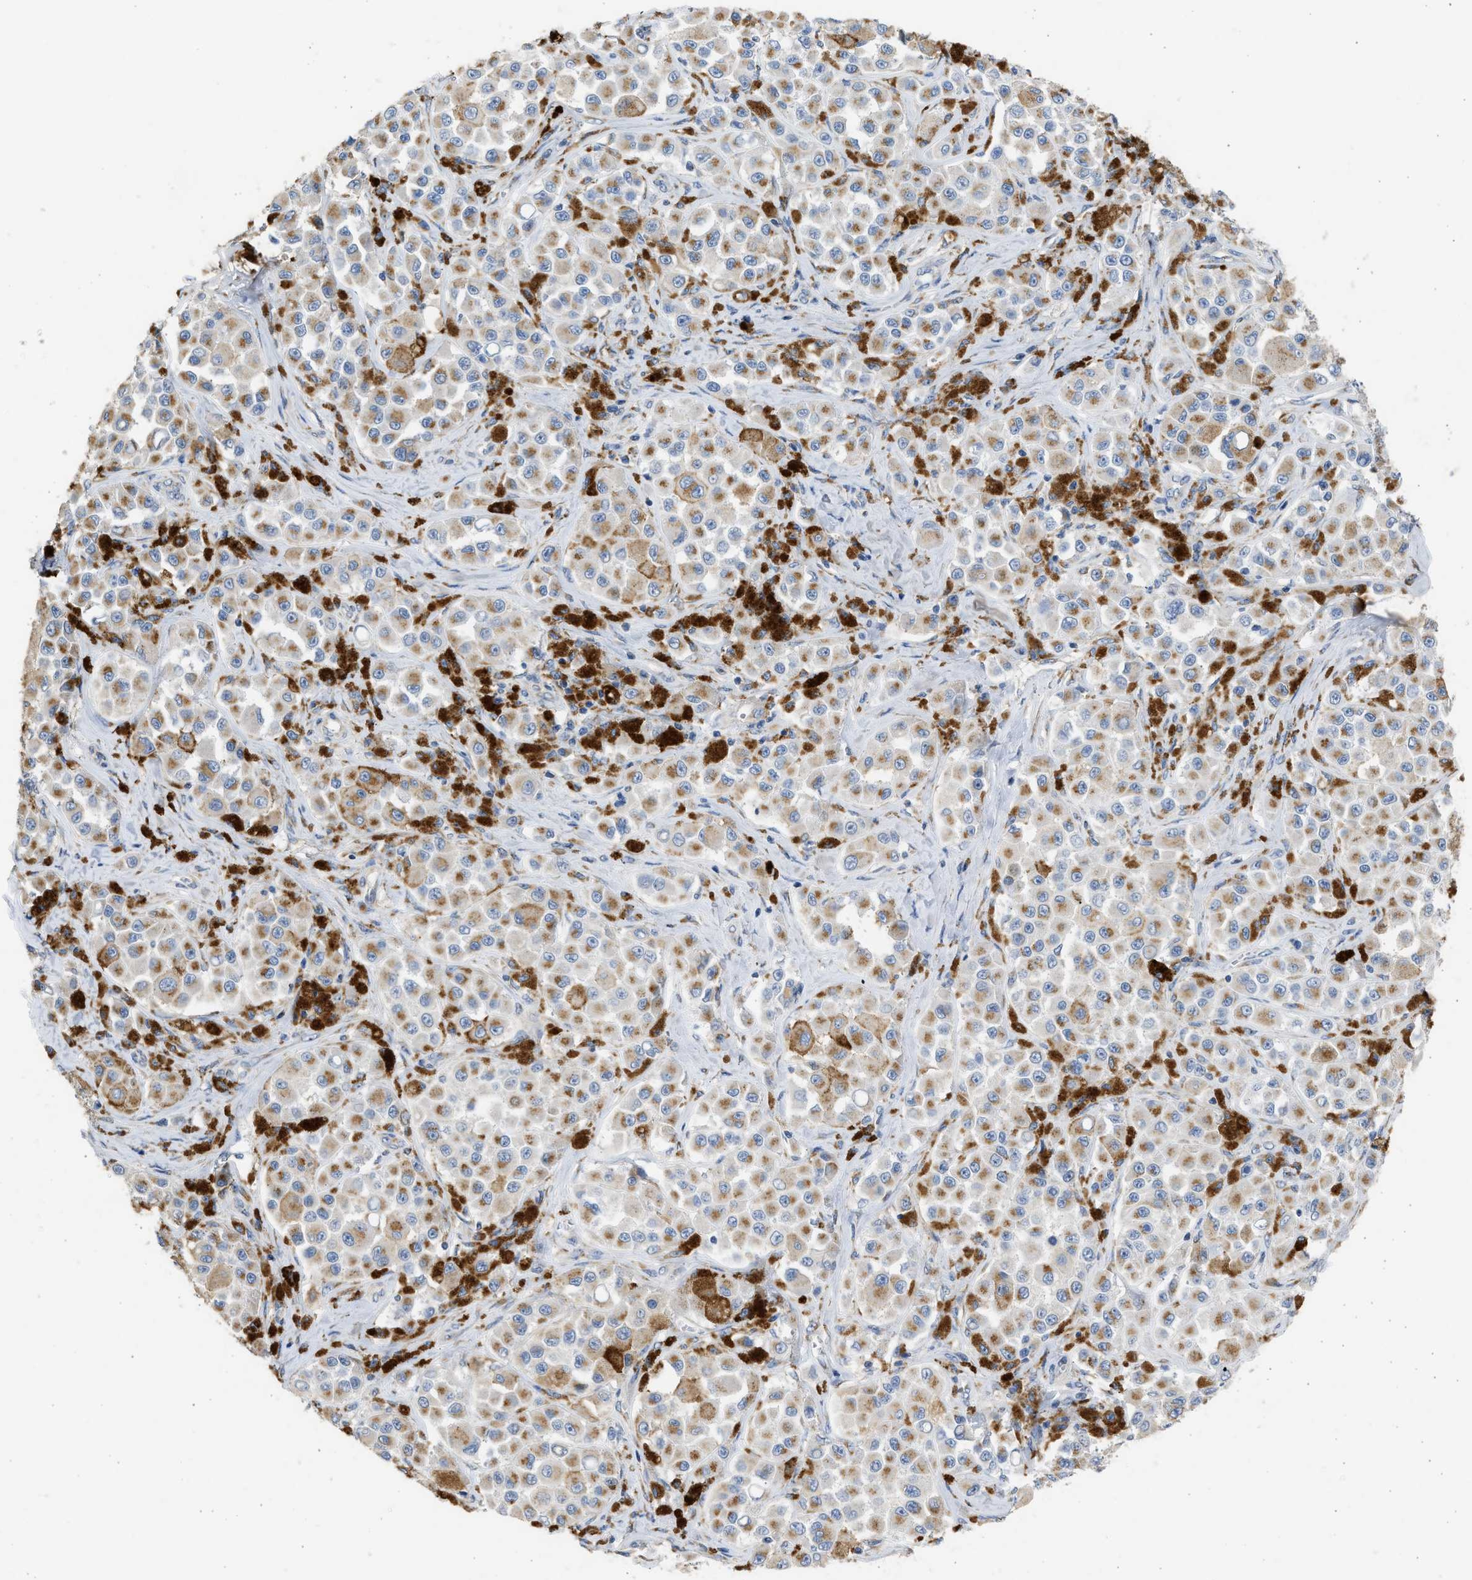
{"staining": {"intensity": "moderate", "quantity": ">75%", "location": "cytoplasmic/membranous"}, "tissue": "melanoma", "cell_type": "Tumor cells", "image_type": "cancer", "snomed": [{"axis": "morphology", "description": "Malignant melanoma, NOS"}, {"axis": "topography", "description": "Skin"}], "caption": "Protein expression analysis of human melanoma reveals moderate cytoplasmic/membranous positivity in approximately >75% of tumor cells.", "gene": "IPO8", "patient": {"sex": "male", "age": 84}}